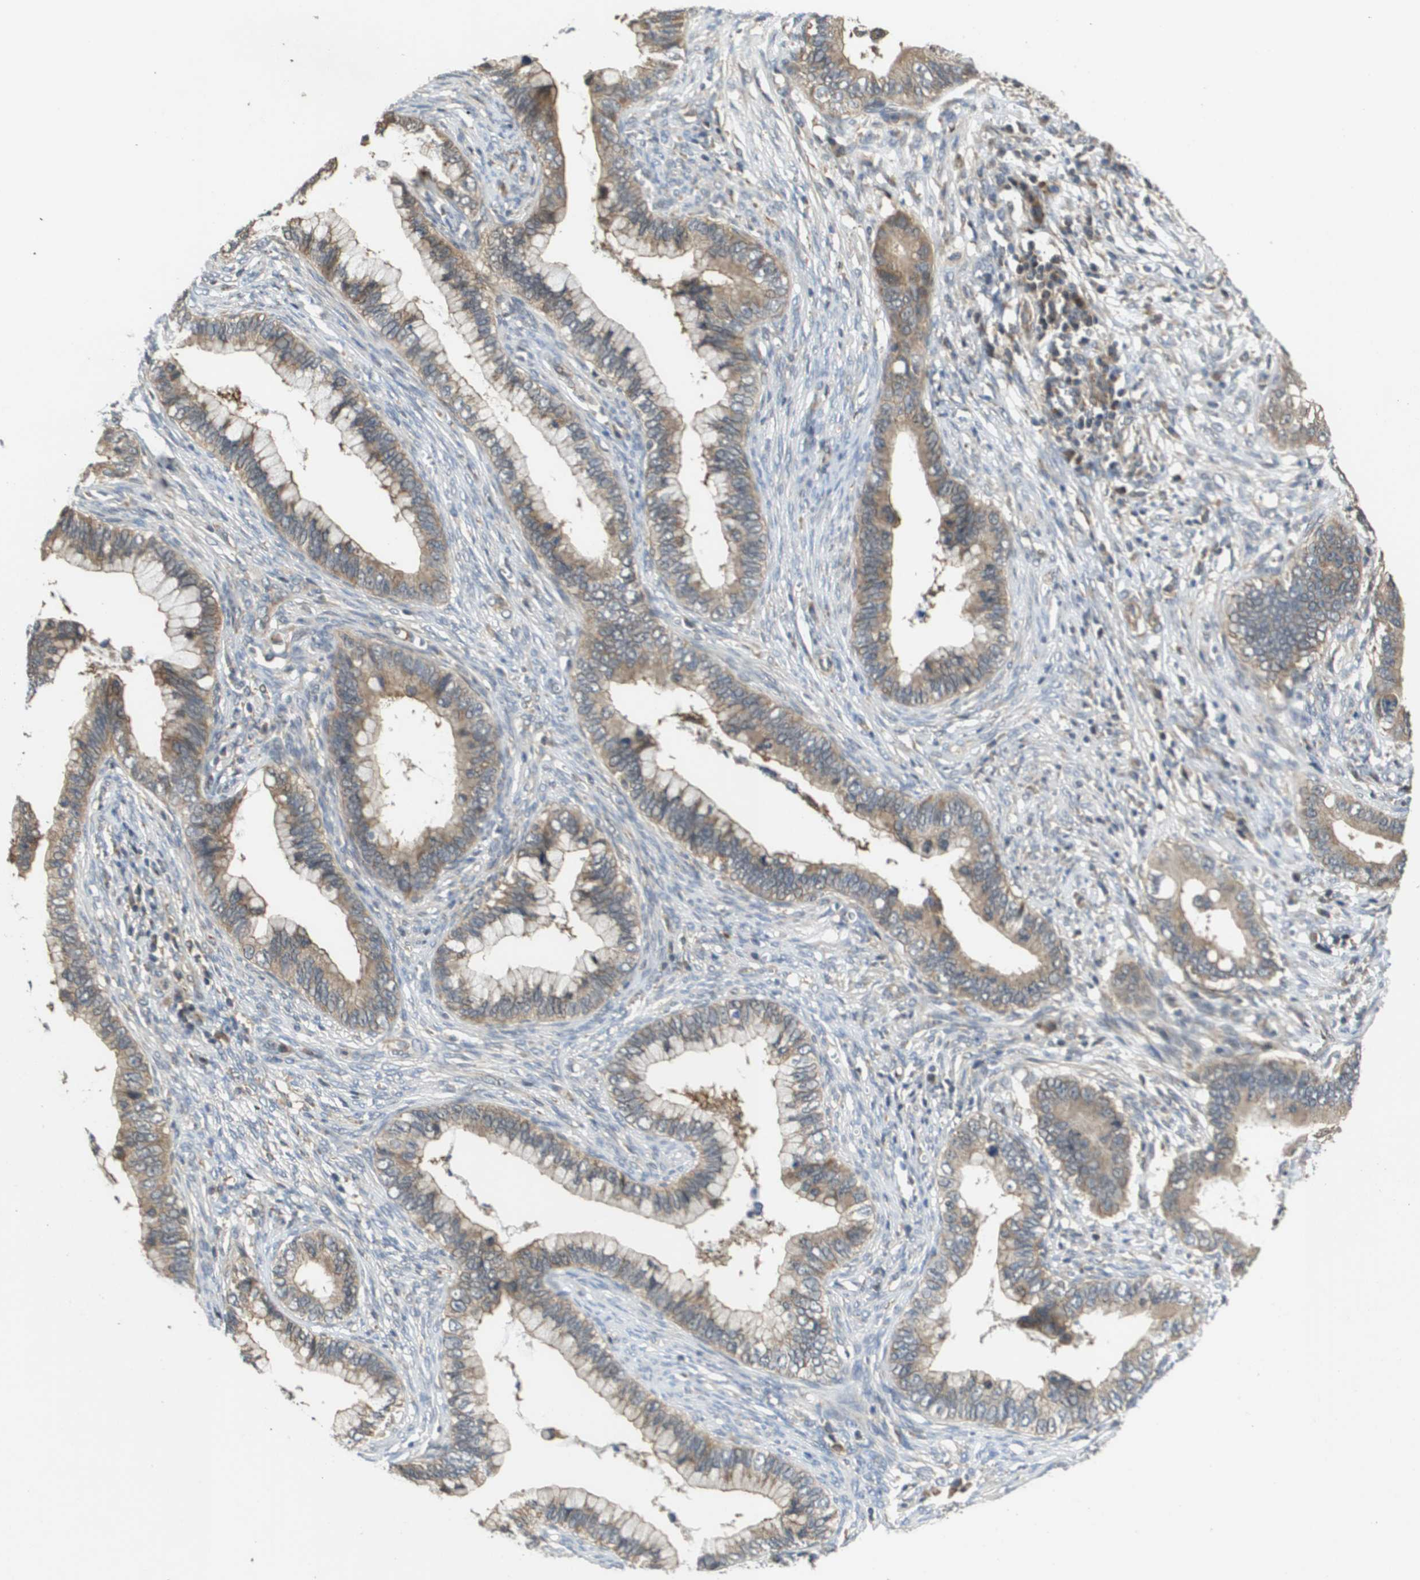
{"staining": {"intensity": "weak", "quantity": ">75%", "location": "cytoplasmic/membranous"}, "tissue": "cervical cancer", "cell_type": "Tumor cells", "image_type": "cancer", "snomed": [{"axis": "morphology", "description": "Adenocarcinoma, NOS"}, {"axis": "topography", "description": "Cervix"}], "caption": "Tumor cells display low levels of weak cytoplasmic/membranous expression in about >75% of cells in cervical adenocarcinoma.", "gene": "RBM38", "patient": {"sex": "female", "age": 44}}